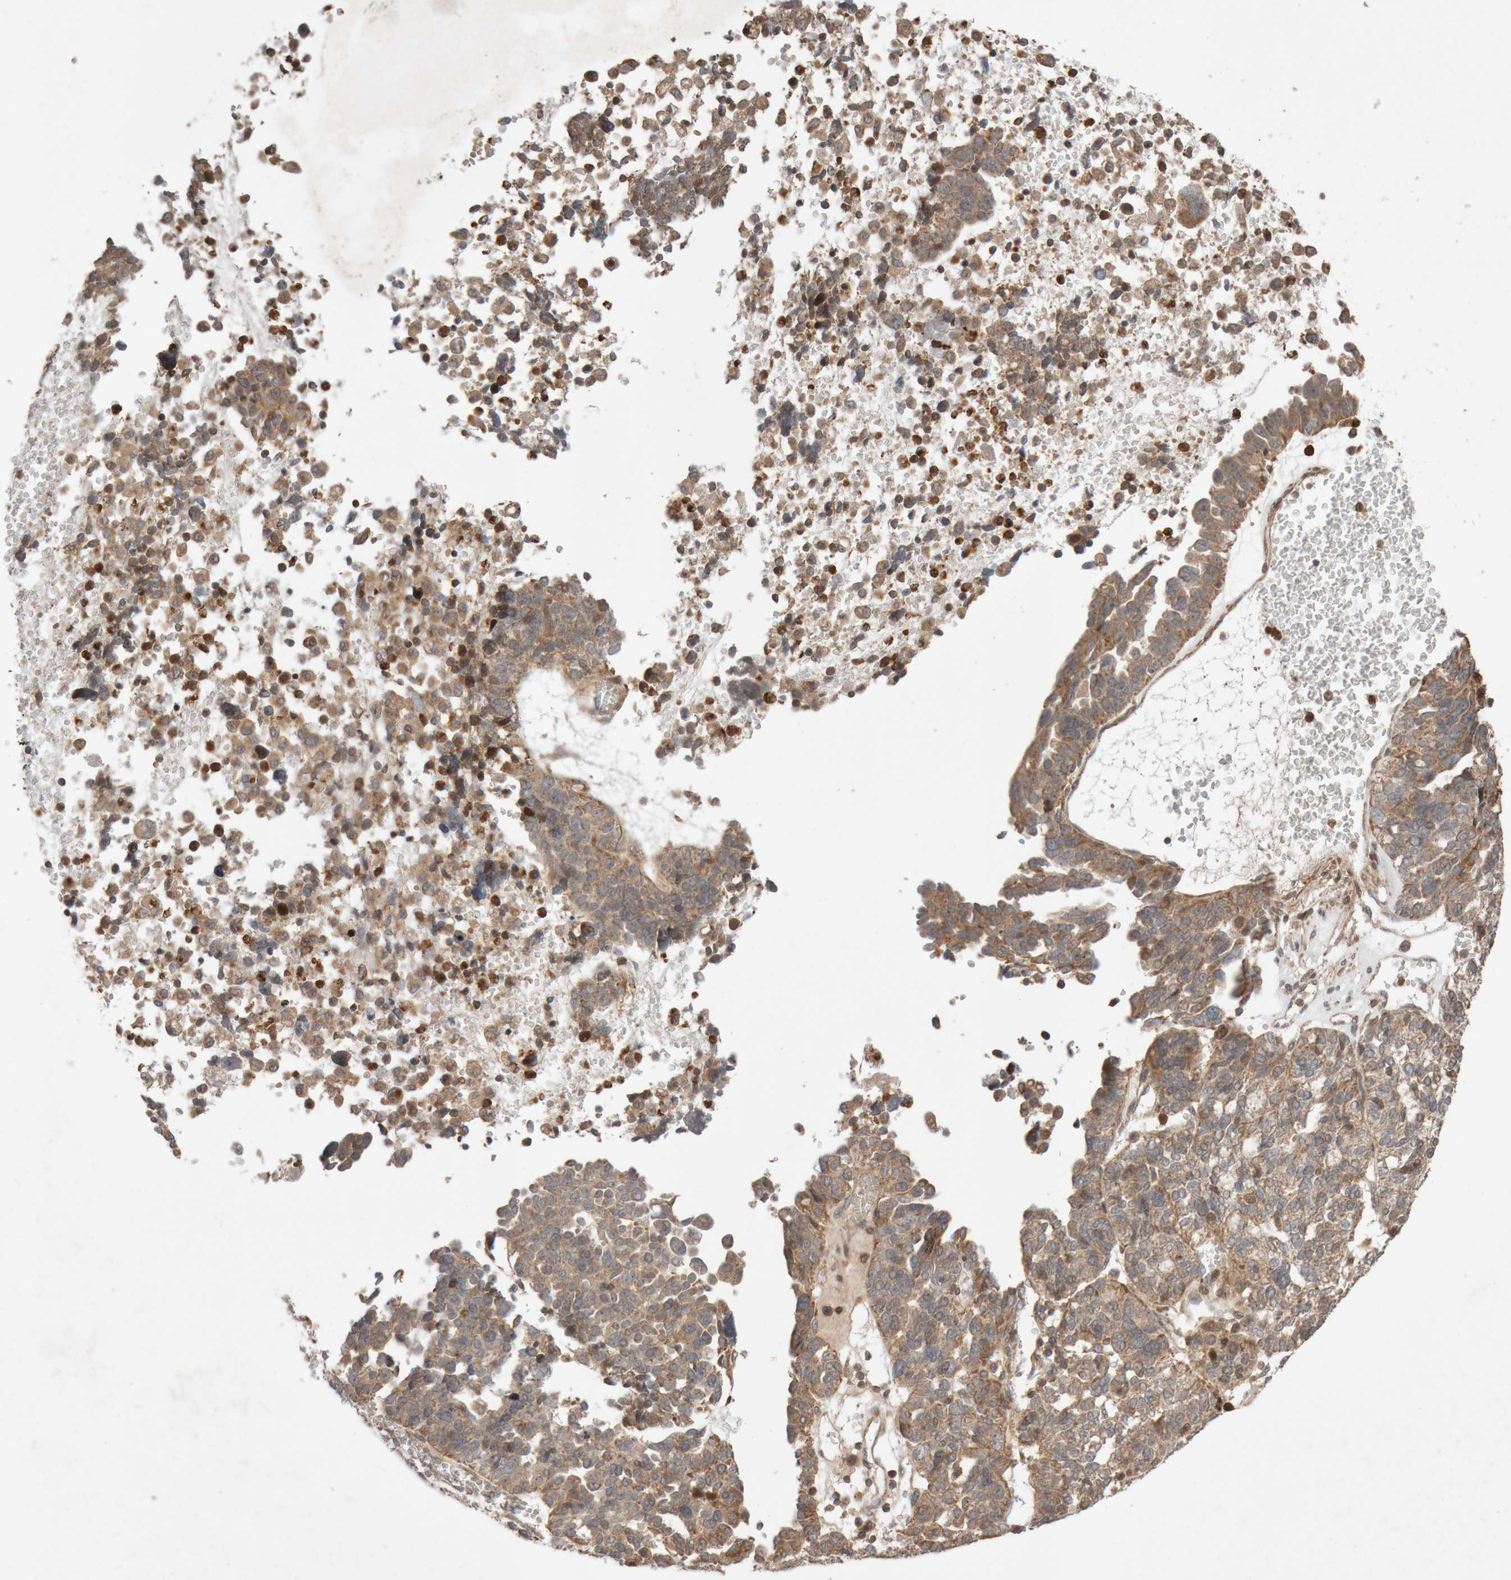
{"staining": {"intensity": "moderate", "quantity": ">75%", "location": "cytoplasmic/membranous"}, "tissue": "ovarian cancer", "cell_type": "Tumor cells", "image_type": "cancer", "snomed": [{"axis": "morphology", "description": "Cystadenocarcinoma, serous, NOS"}, {"axis": "topography", "description": "Ovary"}], "caption": "Immunohistochemistry (IHC) photomicrograph of ovarian cancer stained for a protein (brown), which displays medium levels of moderate cytoplasmic/membranous expression in about >75% of tumor cells.", "gene": "KIF21B", "patient": {"sex": "female", "age": 59}}